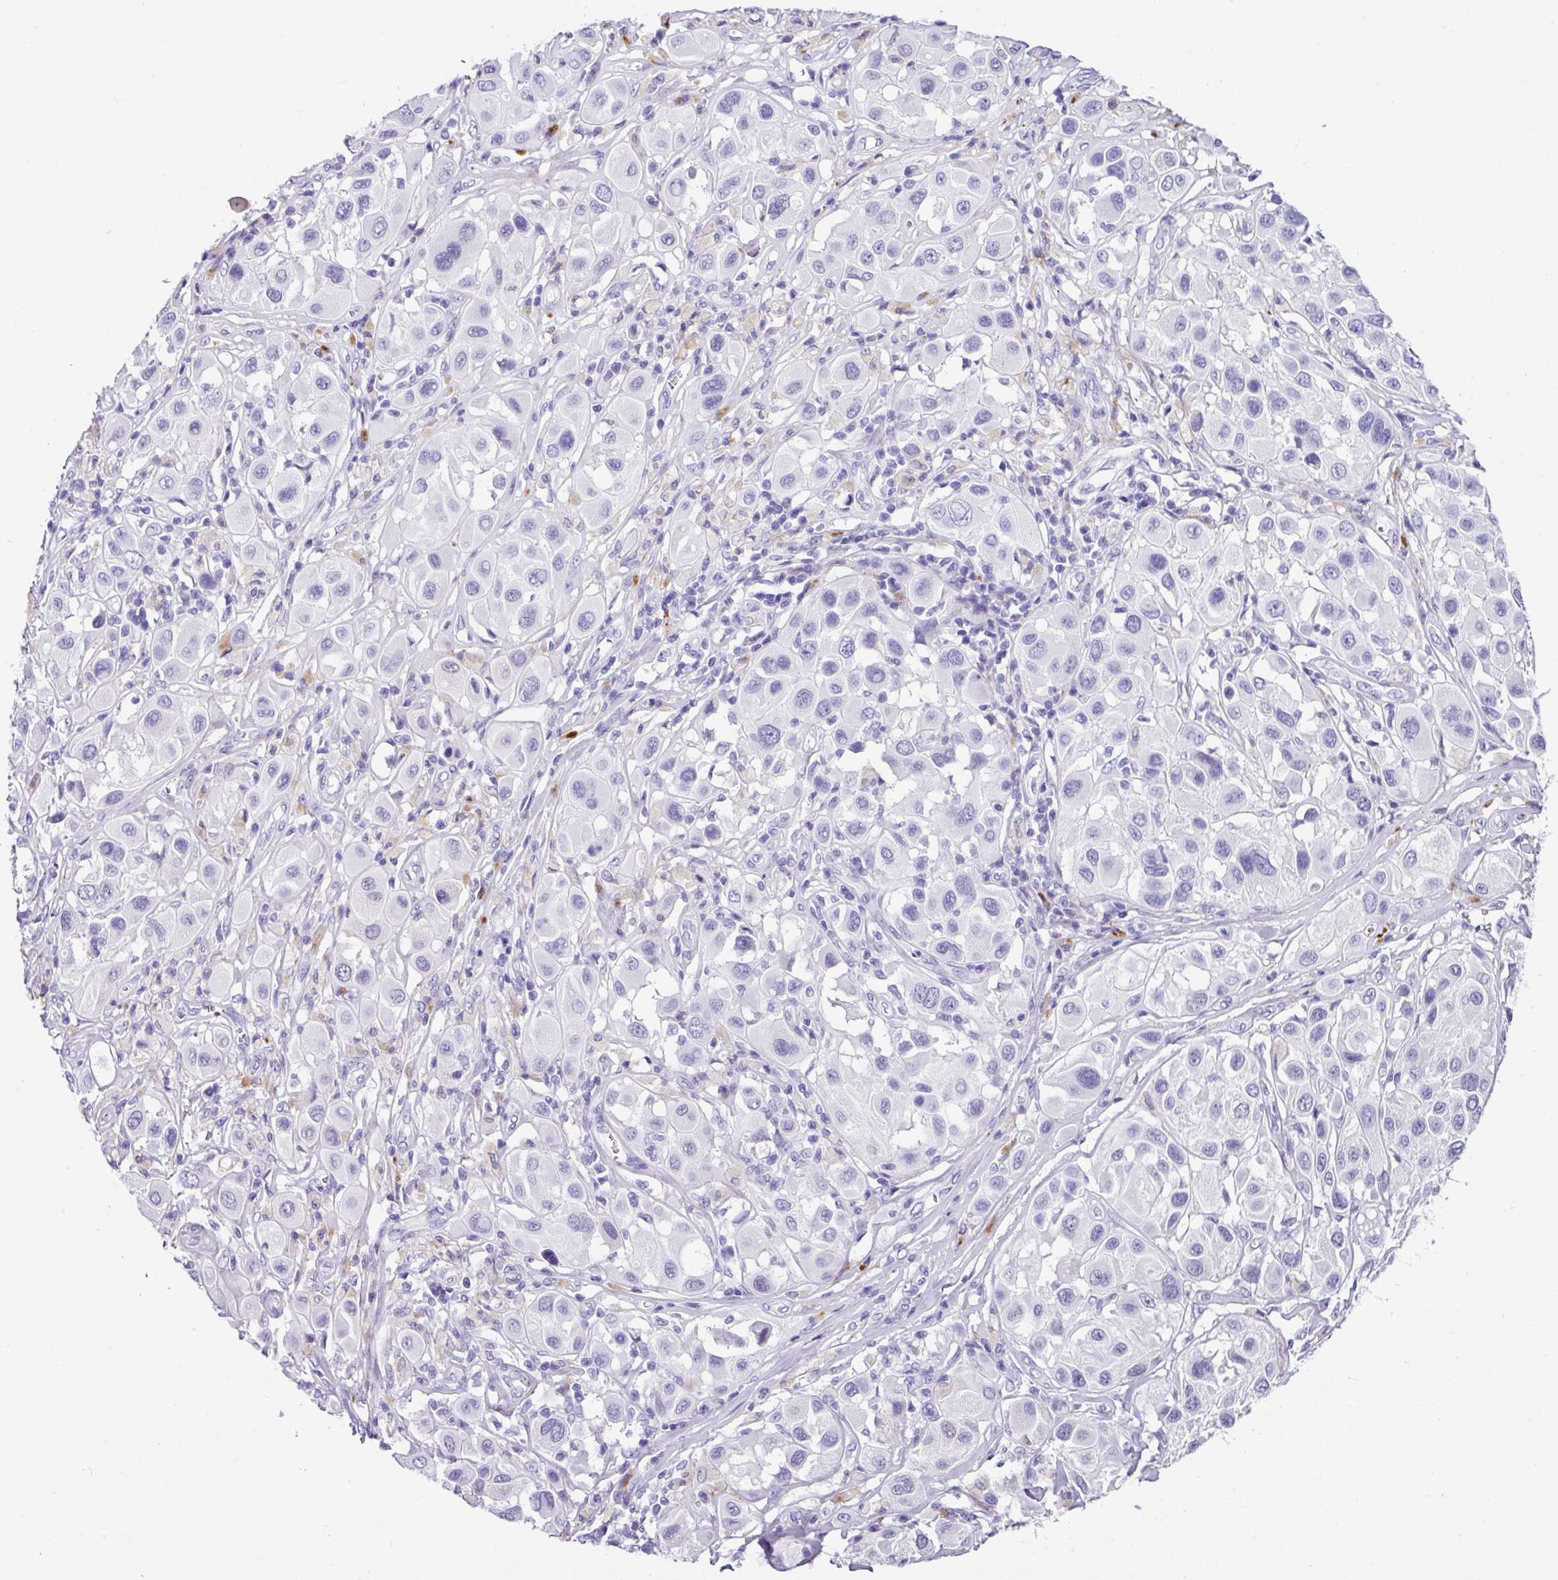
{"staining": {"intensity": "negative", "quantity": "none", "location": "none"}, "tissue": "melanoma", "cell_type": "Tumor cells", "image_type": "cancer", "snomed": [{"axis": "morphology", "description": "Malignant melanoma, Metastatic site"}, {"axis": "topography", "description": "Skin"}], "caption": "There is no significant staining in tumor cells of malignant melanoma (metastatic site).", "gene": "ZG16", "patient": {"sex": "male", "age": 41}}